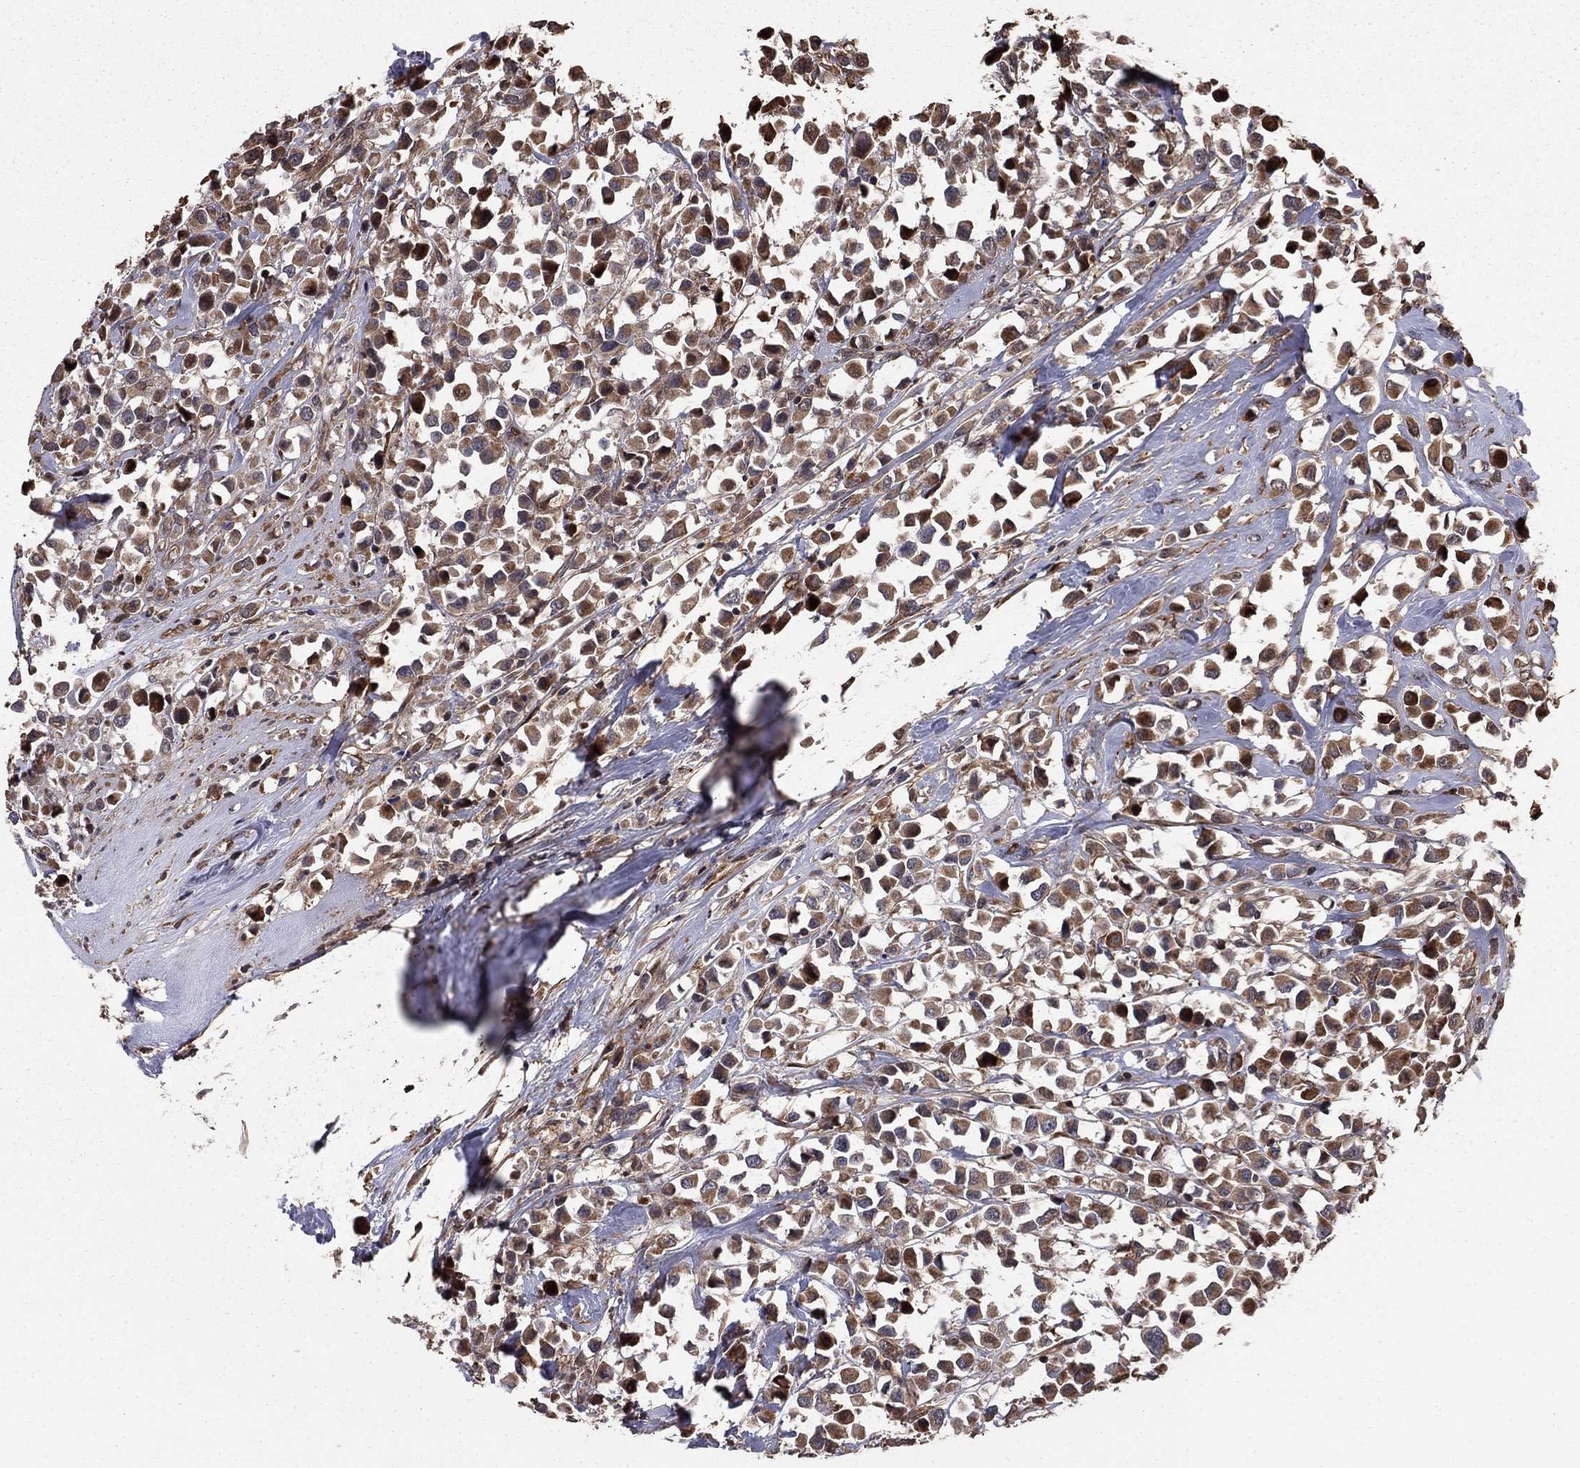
{"staining": {"intensity": "weak", "quantity": "25%-75%", "location": "cytoplasmic/membranous"}, "tissue": "breast cancer", "cell_type": "Tumor cells", "image_type": "cancer", "snomed": [{"axis": "morphology", "description": "Duct carcinoma"}, {"axis": "topography", "description": "Breast"}], "caption": "DAB (3,3'-diaminobenzidine) immunohistochemical staining of human breast cancer (infiltrating ductal carcinoma) reveals weak cytoplasmic/membranous protein positivity in about 25%-75% of tumor cells. (Brightfield microscopy of DAB IHC at high magnification).", "gene": "GYG1", "patient": {"sex": "female", "age": 61}}